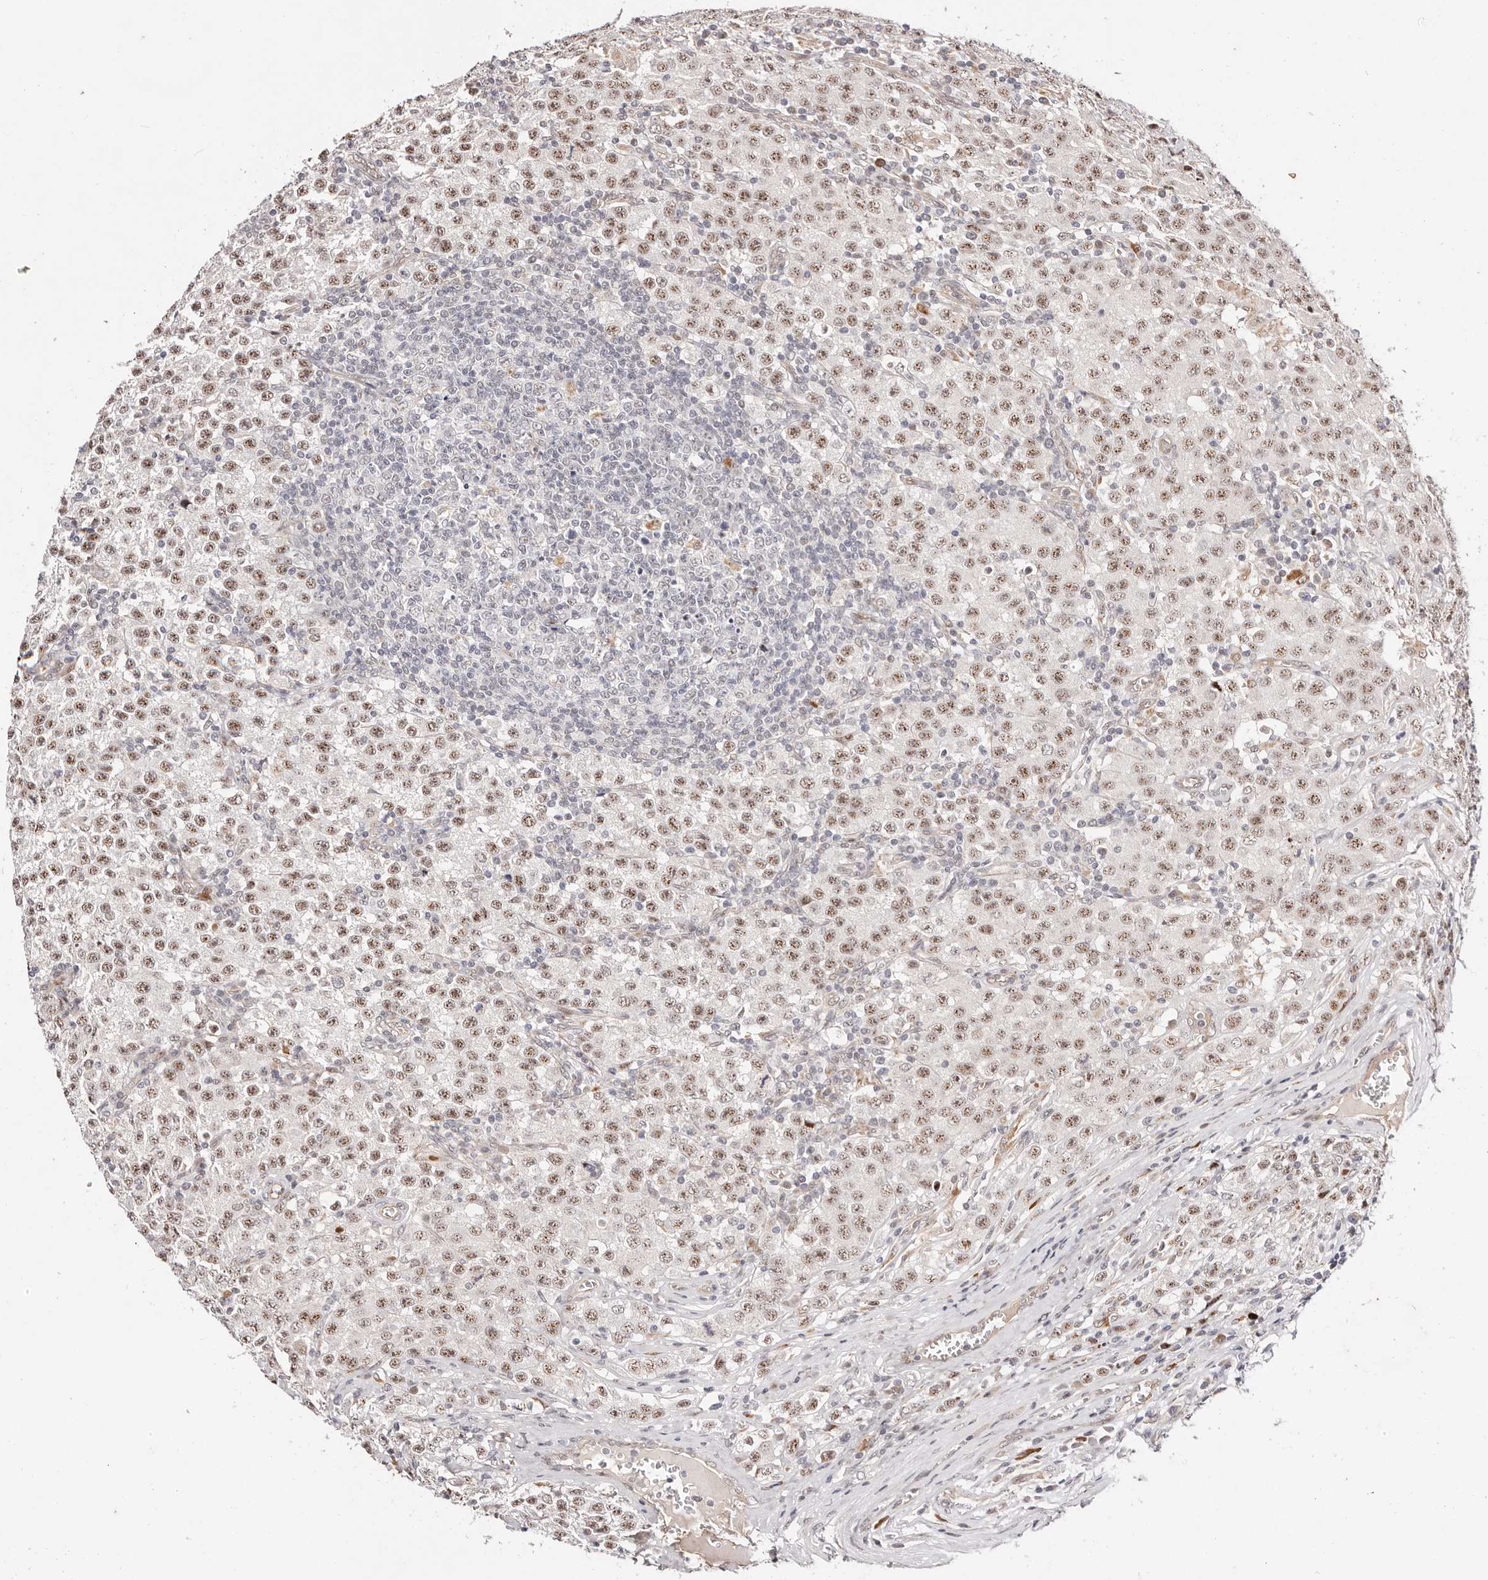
{"staining": {"intensity": "moderate", "quantity": ">75%", "location": "nuclear"}, "tissue": "testis cancer", "cell_type": "Tumor cells", "image_type": "cancer", "snomed": [{"axis": "morphology", "description": "Seminoma, NOS"}, {"axis": "morphology", "description": "Carcinoma, Embryonal, NOS"}, {"axis": "topography", "description": "Testis"}], "caption": "Testis embryonal carcinoma tissue demonstrates moderate nuclear staining in approximately >75% of tumor cells, visualized by immunohistochemistry.", "gene": "WRN", "patient": {"sex": "male", "age": 43}}